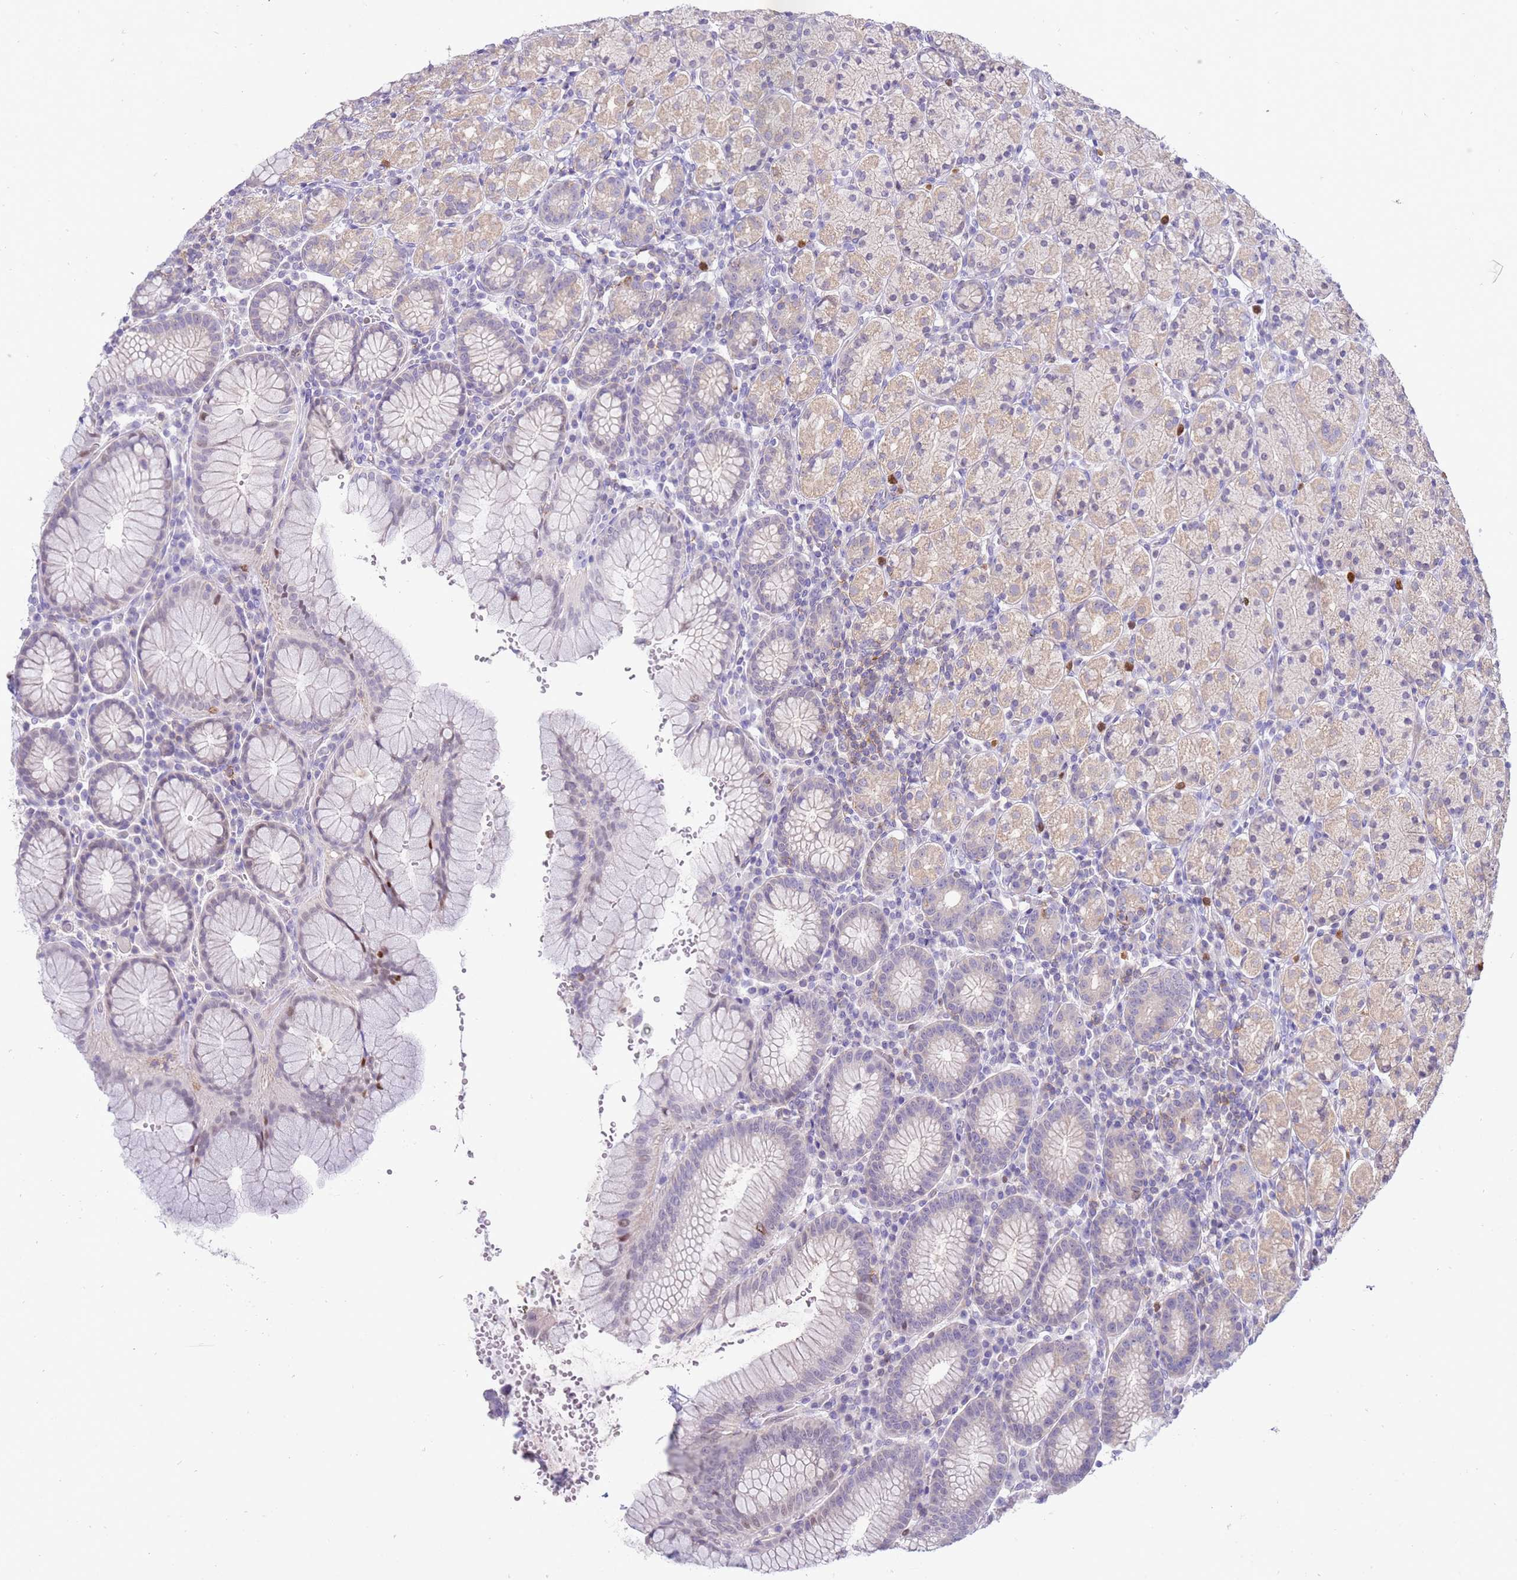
{"staining": {"intensity": "moderate", "quantity": "<25%", "location": "nuclear"}, "tissue": "stomach", "cell_type": "Glandular cells", "image_type": "normal", "snomed": [{"axis": "morphology", "description": "Normal tissue, NOS"}, {"axis": "topography", "description": "Stomach, upper"}, {"axis": "topography", "description": "Stomach"}], "caption": "Benign stomach displays moderate nuclear staining in about <25% of glandular cells.", "gene": "STK25", "patient": {"sex": "male", "age": 62}}